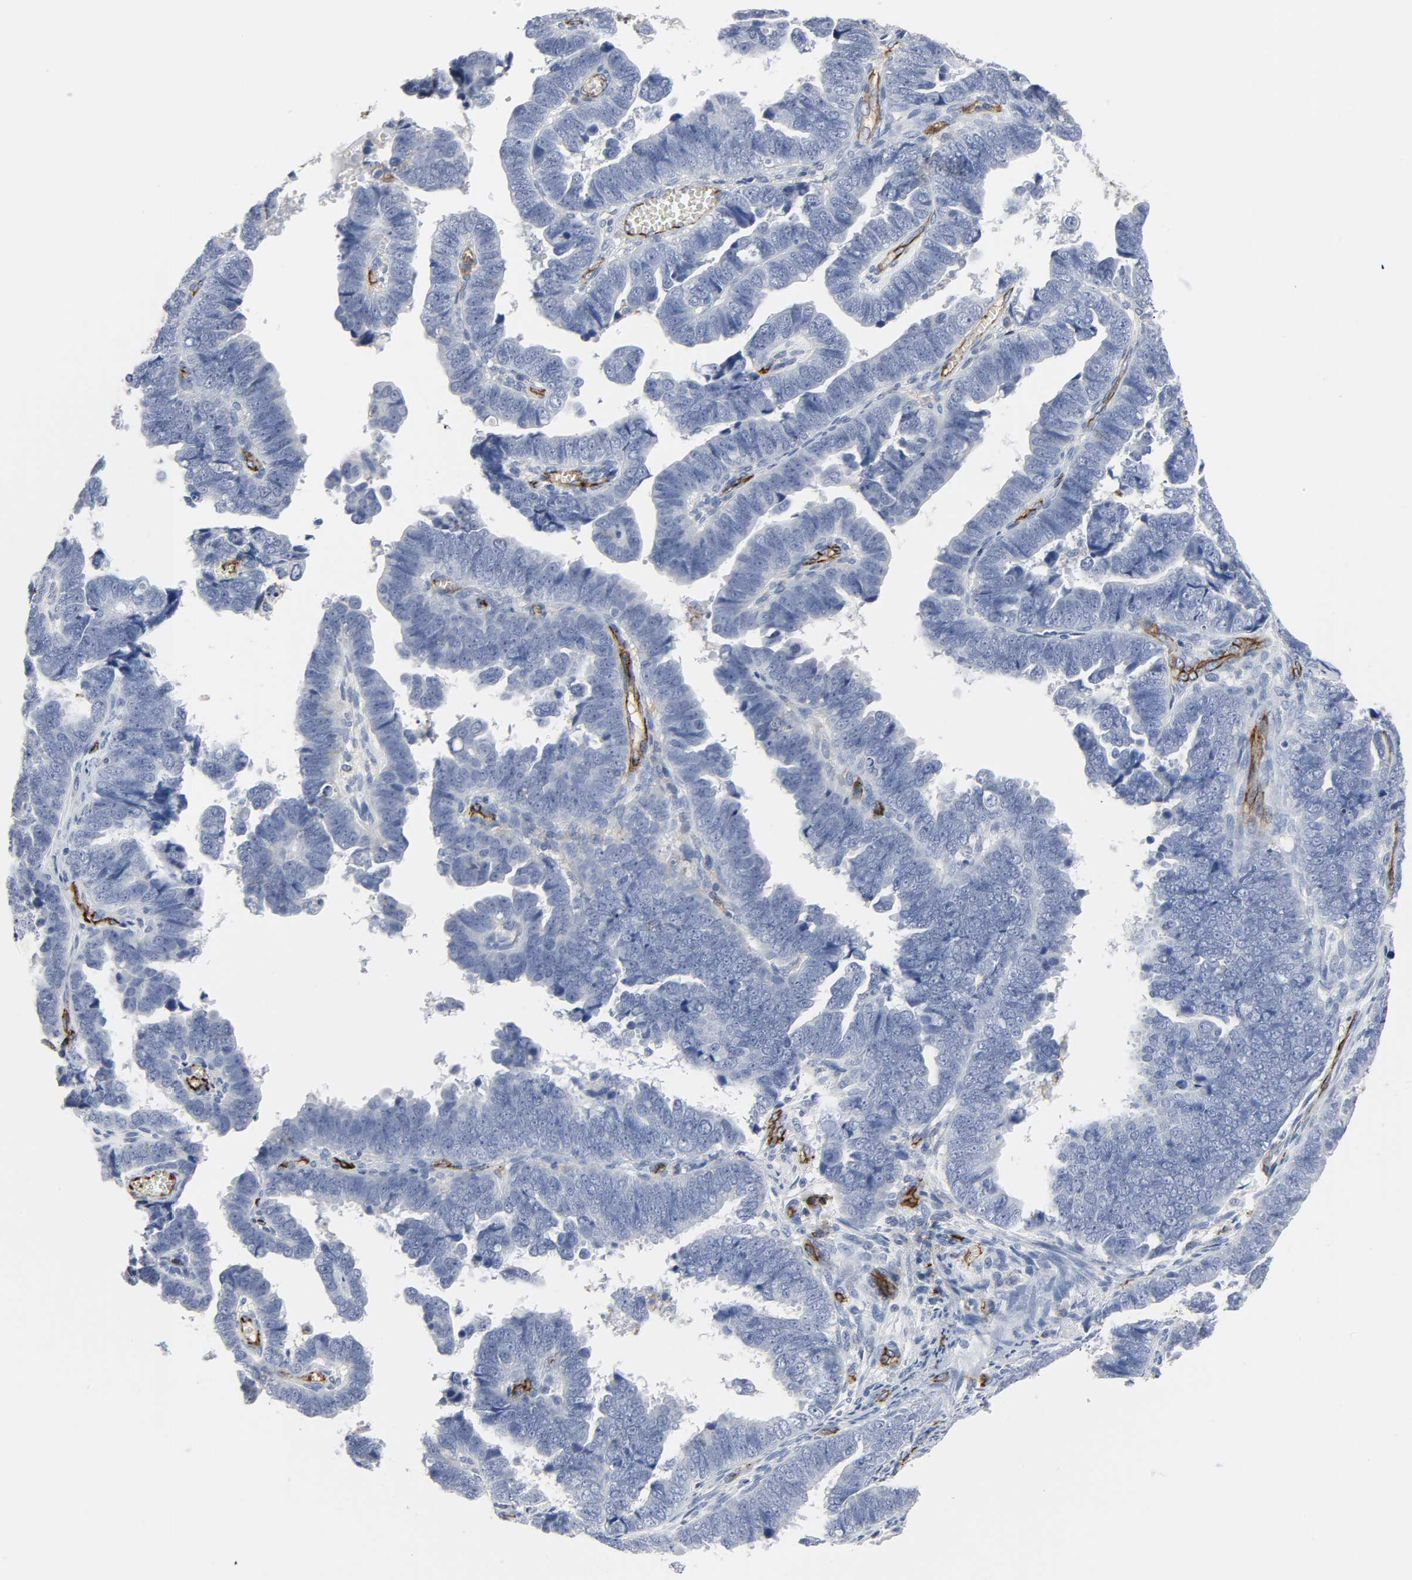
{"staining": {"intensity": "negative", "quantity": "none", "location": "none"}, "tissue": "endometrial cancer", "cell_type": "Tumor cells", "image_type": "cancer", "snomed": [{"axis": "morphology", "description": "Adenocarcinoma, NOS"}, {"axis": "topography", "description": "Endometrium"}], "caption": "Immunohistochemistry of human endometrial cancer demonstrates no staining in tumor cells. (Immunohistochemistry, brightfield microscopy, high magnification).", "gene": "PECAM1", "patient": {"sex": "female", "age": 75}}